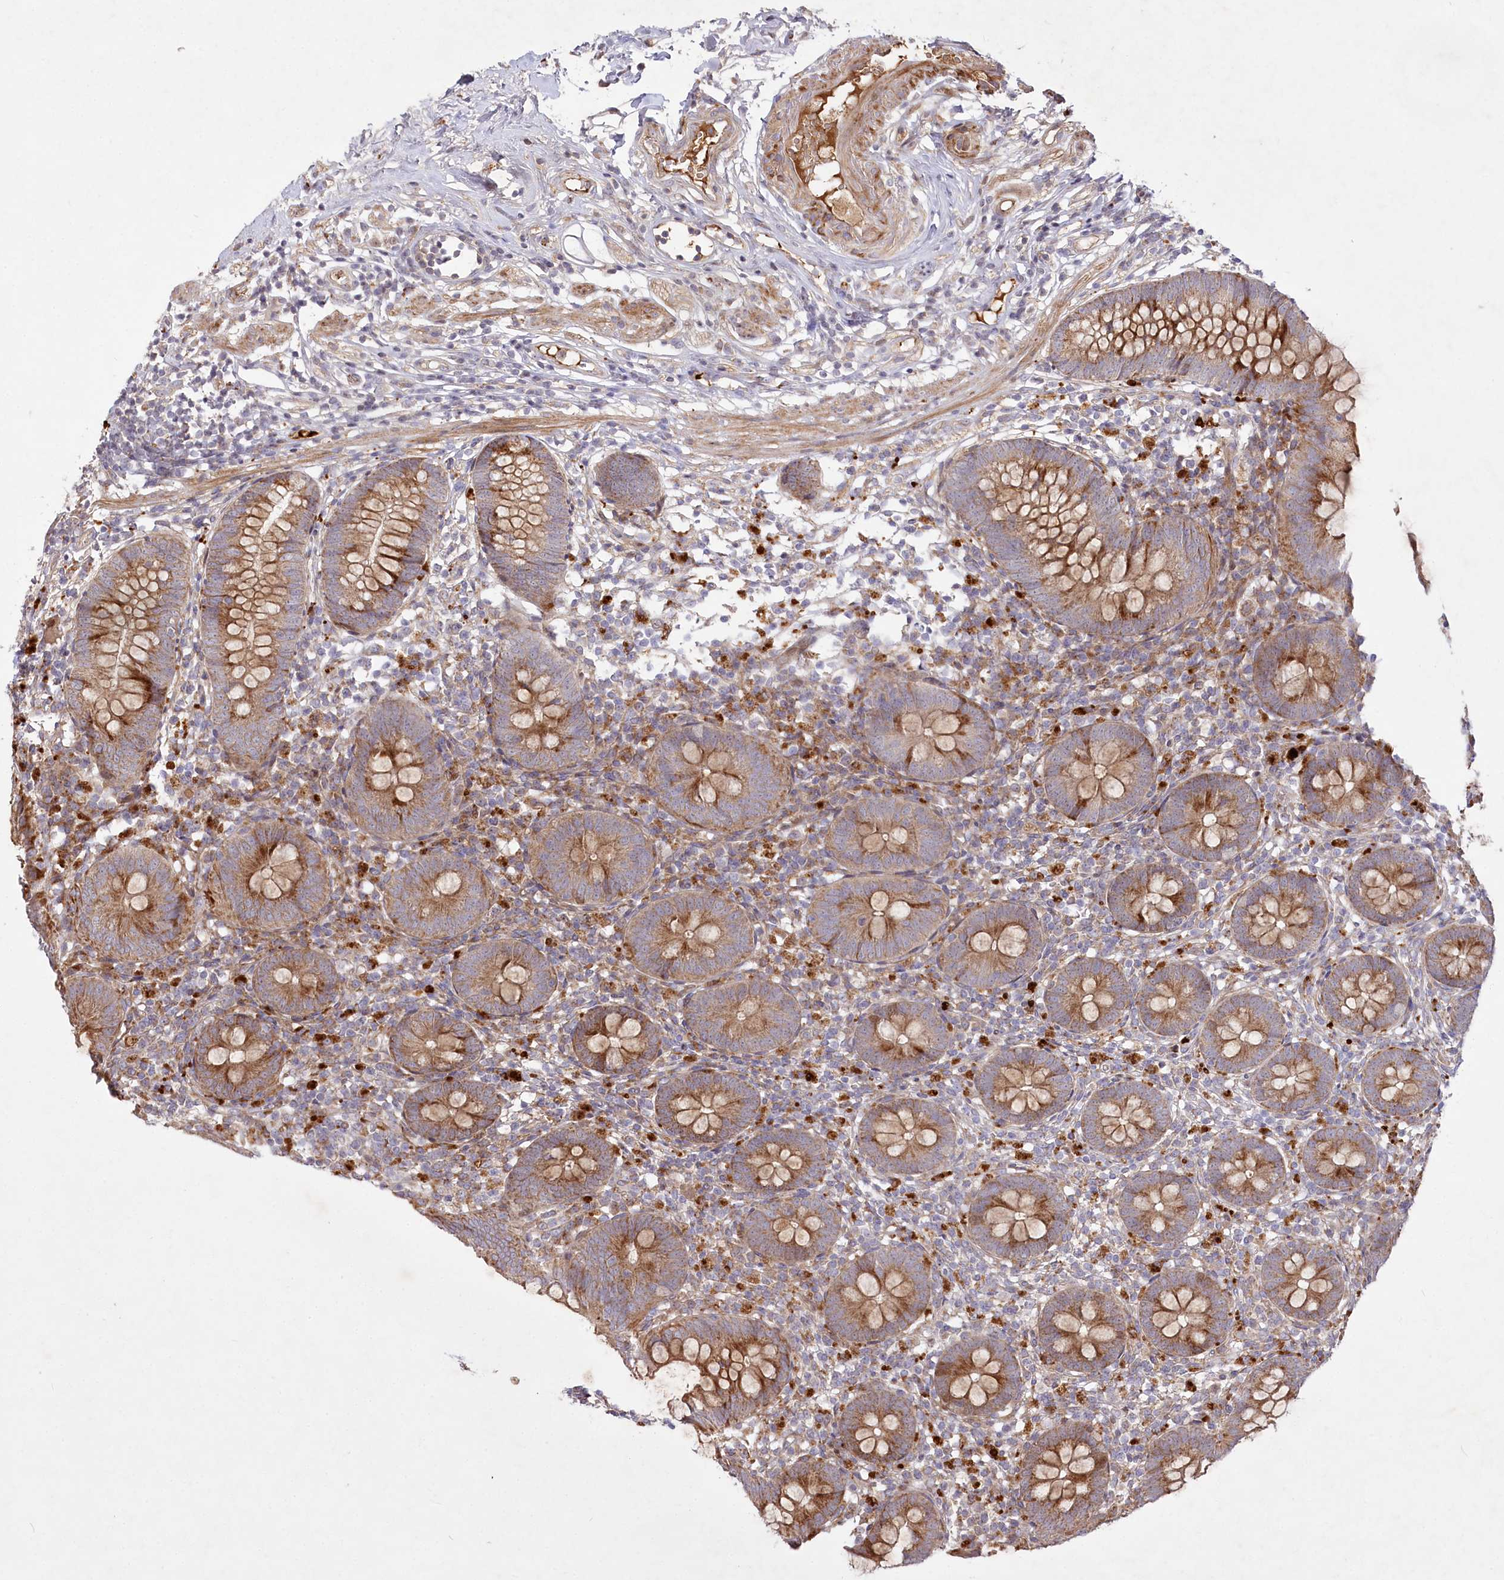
{"staining": {"intensity": "moderate", "quantity": ">75%", "location": "cytoplasmic/membranous"}, "tissue": "appendix", "cell_type": "Glandular cells", "image_type": "normal", "snomed": [{"axis": "morphology", "description": "Normal tissue, NOS"}, {"axis": "topography", "description": "Appendix"}], "caption": "Appendix stained with immunohistochemistry (IHC) displays moderate cytoplasmic/membranous expression in about >75% of glandular cells. The staining was performed using DAB (3,3'-diaminobenzidine) to visualize the protein expression in brown, while the nuclei were stained in blue with hematoxylin (Magnification: 20x).", "gene": "PSTK", "patient": {"sex": "female", "age": 62}}